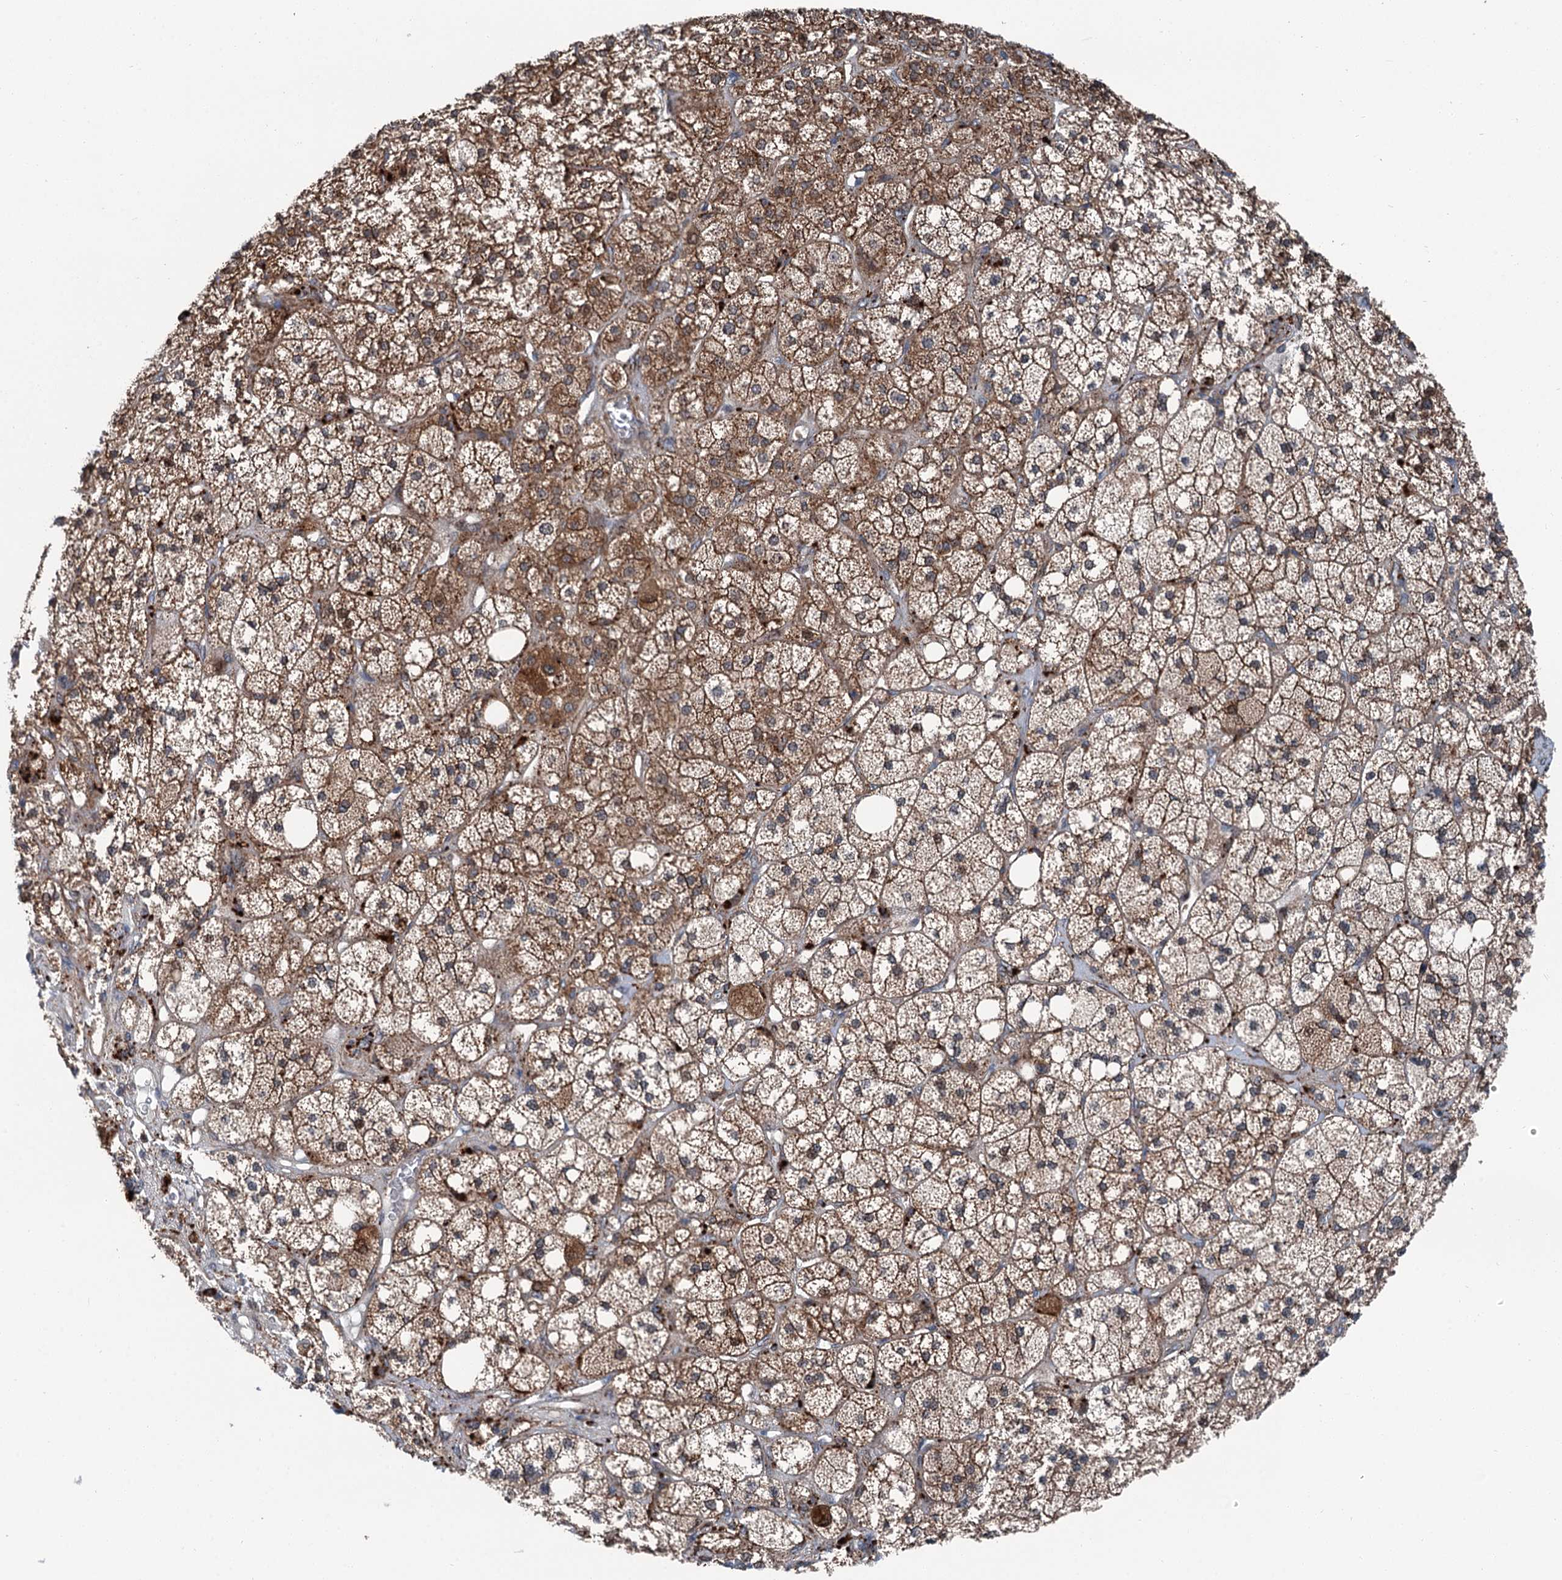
{"staining": {"intensity": "strong", "quantity": ">75%", "location": "cytoplasmic/membranous,nuclear"}, "tissue": "adrenal gland", "cell_type": "Glandular cells", "image_type": "normal", "snomed": [{"axis": "morphology", "description": "Normal tissue, NOS"}, {"axis": "topography", "description": "Adrenal gland"}], "caption": "Immunohistochemistry (IHC) histopathology image of normal adrenal gland stained for a protein (brown), which displays high levels of strong cytoplasmic/membranous,nuclear positivity in approximately >75% of glandular cells.", "gene": "POLR1D", "patient": {"sex": "male", "age": 61}}